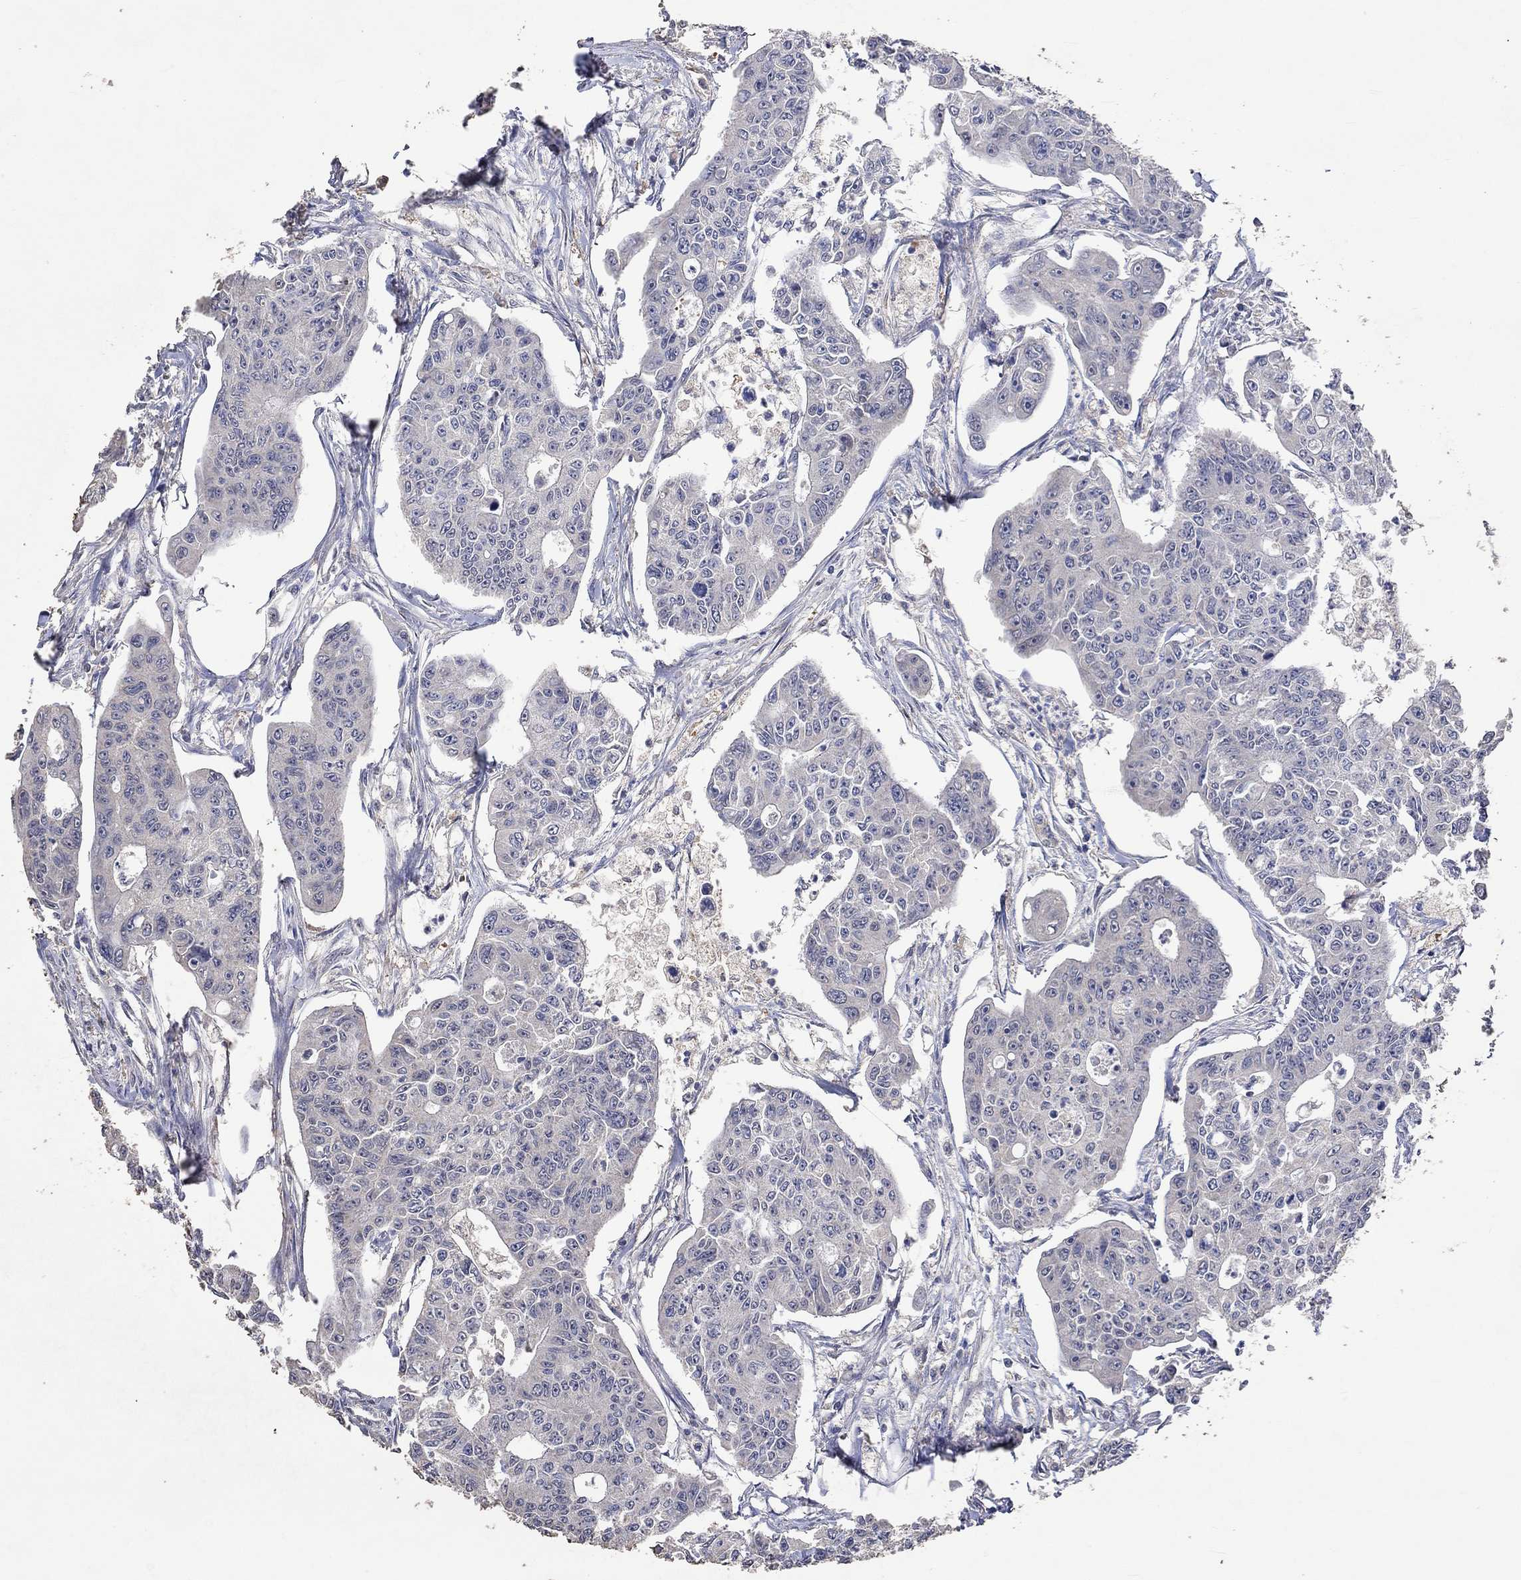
{"staining": {"intensity": "negative", "quantity": "none", "location": "none"}, "tissue": "colorectal cancer", "cell_type": "Tumor cells", "image_type": "cancer", "snomed": [{"axis": "morphology", "description": "Adenocarcinoma, NOS"}, {"axis": "topography", "description": "Colon"}], "caption": "IHC histopathology image of neoplastic tissue: colorectal cancer (adenocarcinoma) stained with DAB (3,3'-diaminobenzidine) demonstrates no significant protein expression in tumor cells. (DAB (3,3'-diaminobenzidine) immunohistochemistry, high magnification).", "gene": "PTPN20", "patient": {"sex": "male", "age": 70}}